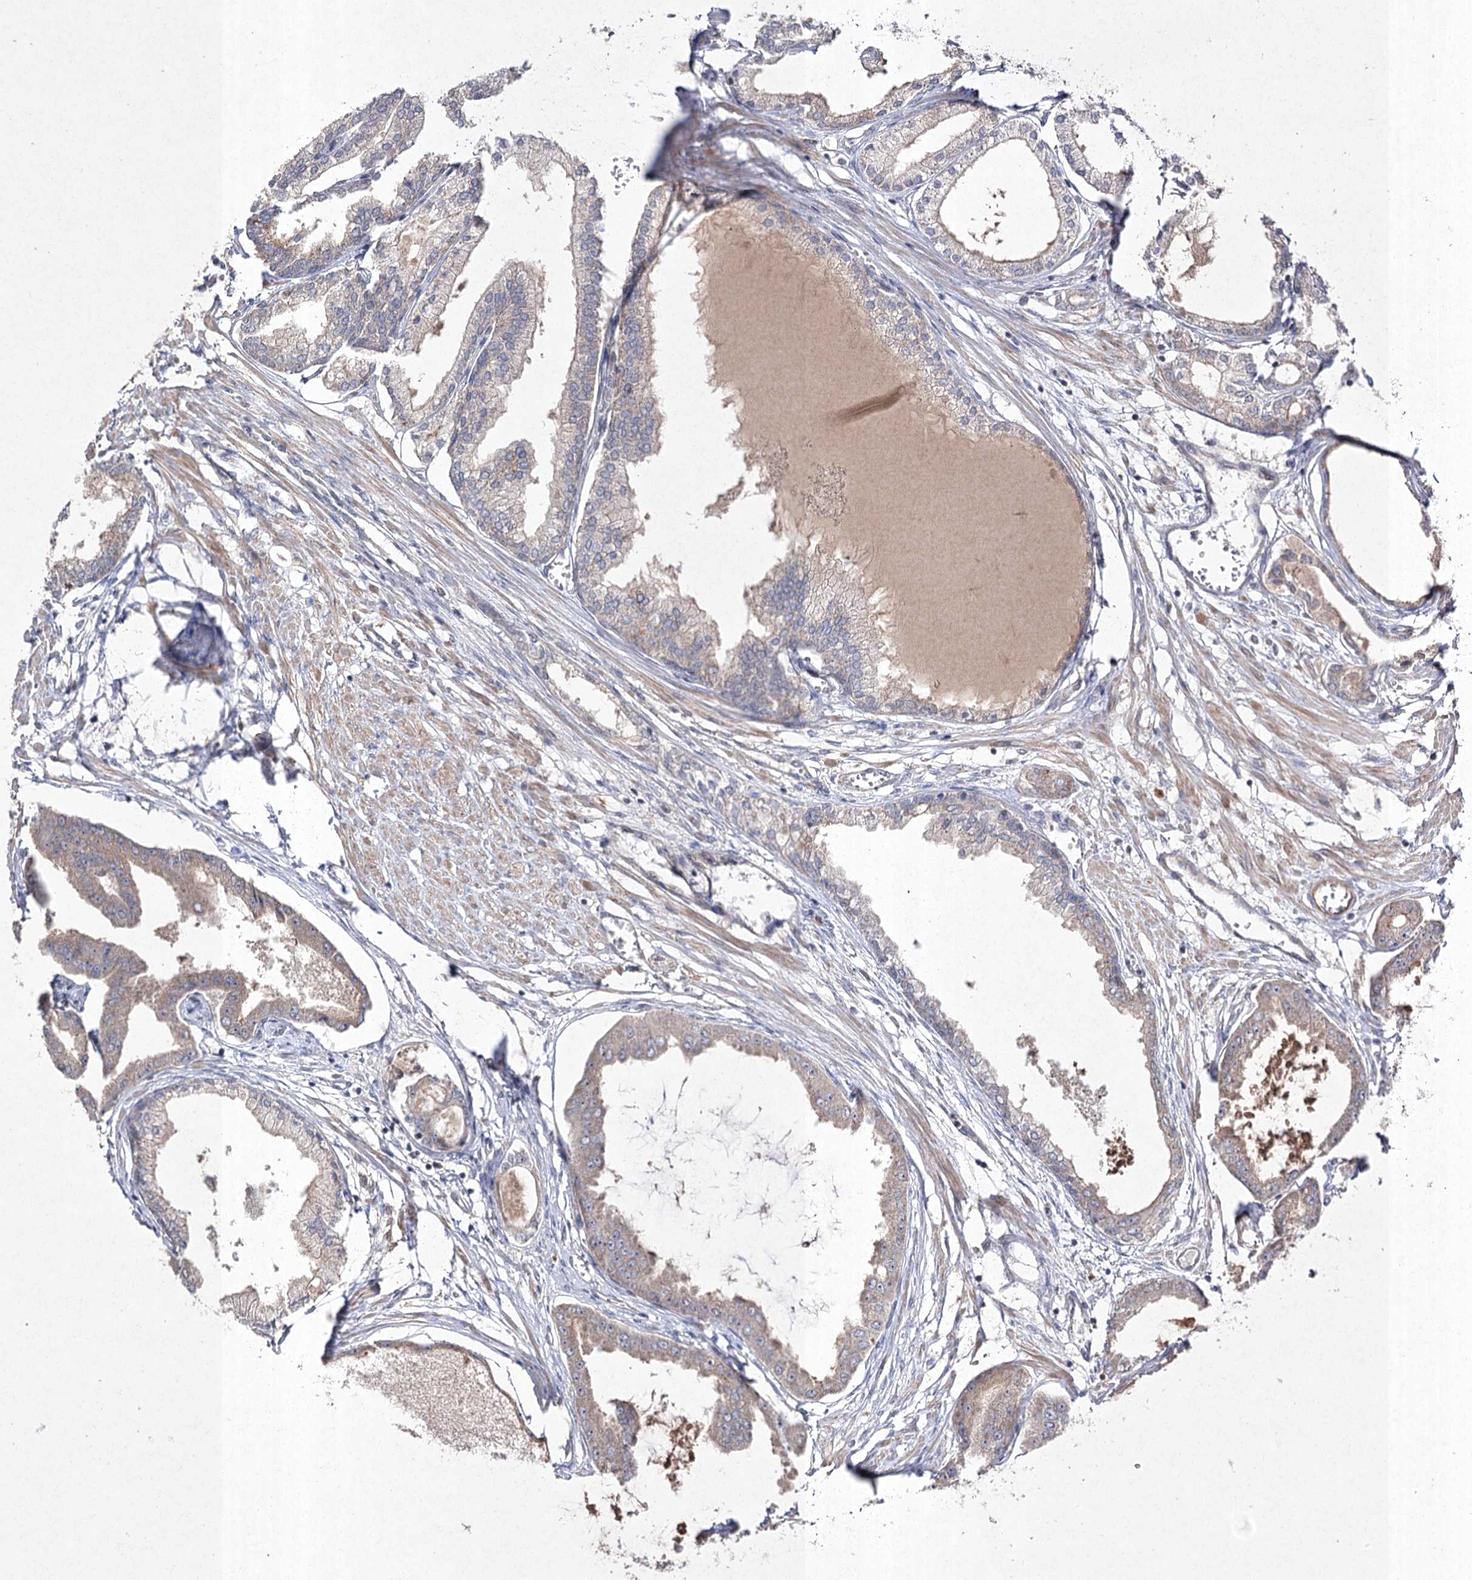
{"staining": {"intensity": "weak", "quantity": "<25%", "location": "cytoplasmic/membranous"}, "tissue": "prostate cancer", "cell_type": "Tumor cells", "image_type": "cancer", "snomed": [{"axis": "morphology", "description": "Adenocarcinoma, Low grade"}, {"axis": "topography", "description": "Prostate"}], "caption": "Prostate cancer was stained to show a protein in brown. There is no significant positivity in tumor cells. (DAB immunohistochemistry visualized using brightfield microscopy, high magnification).", "gene": "FANCL", "patient": {"sex": "male", "age": 63}}